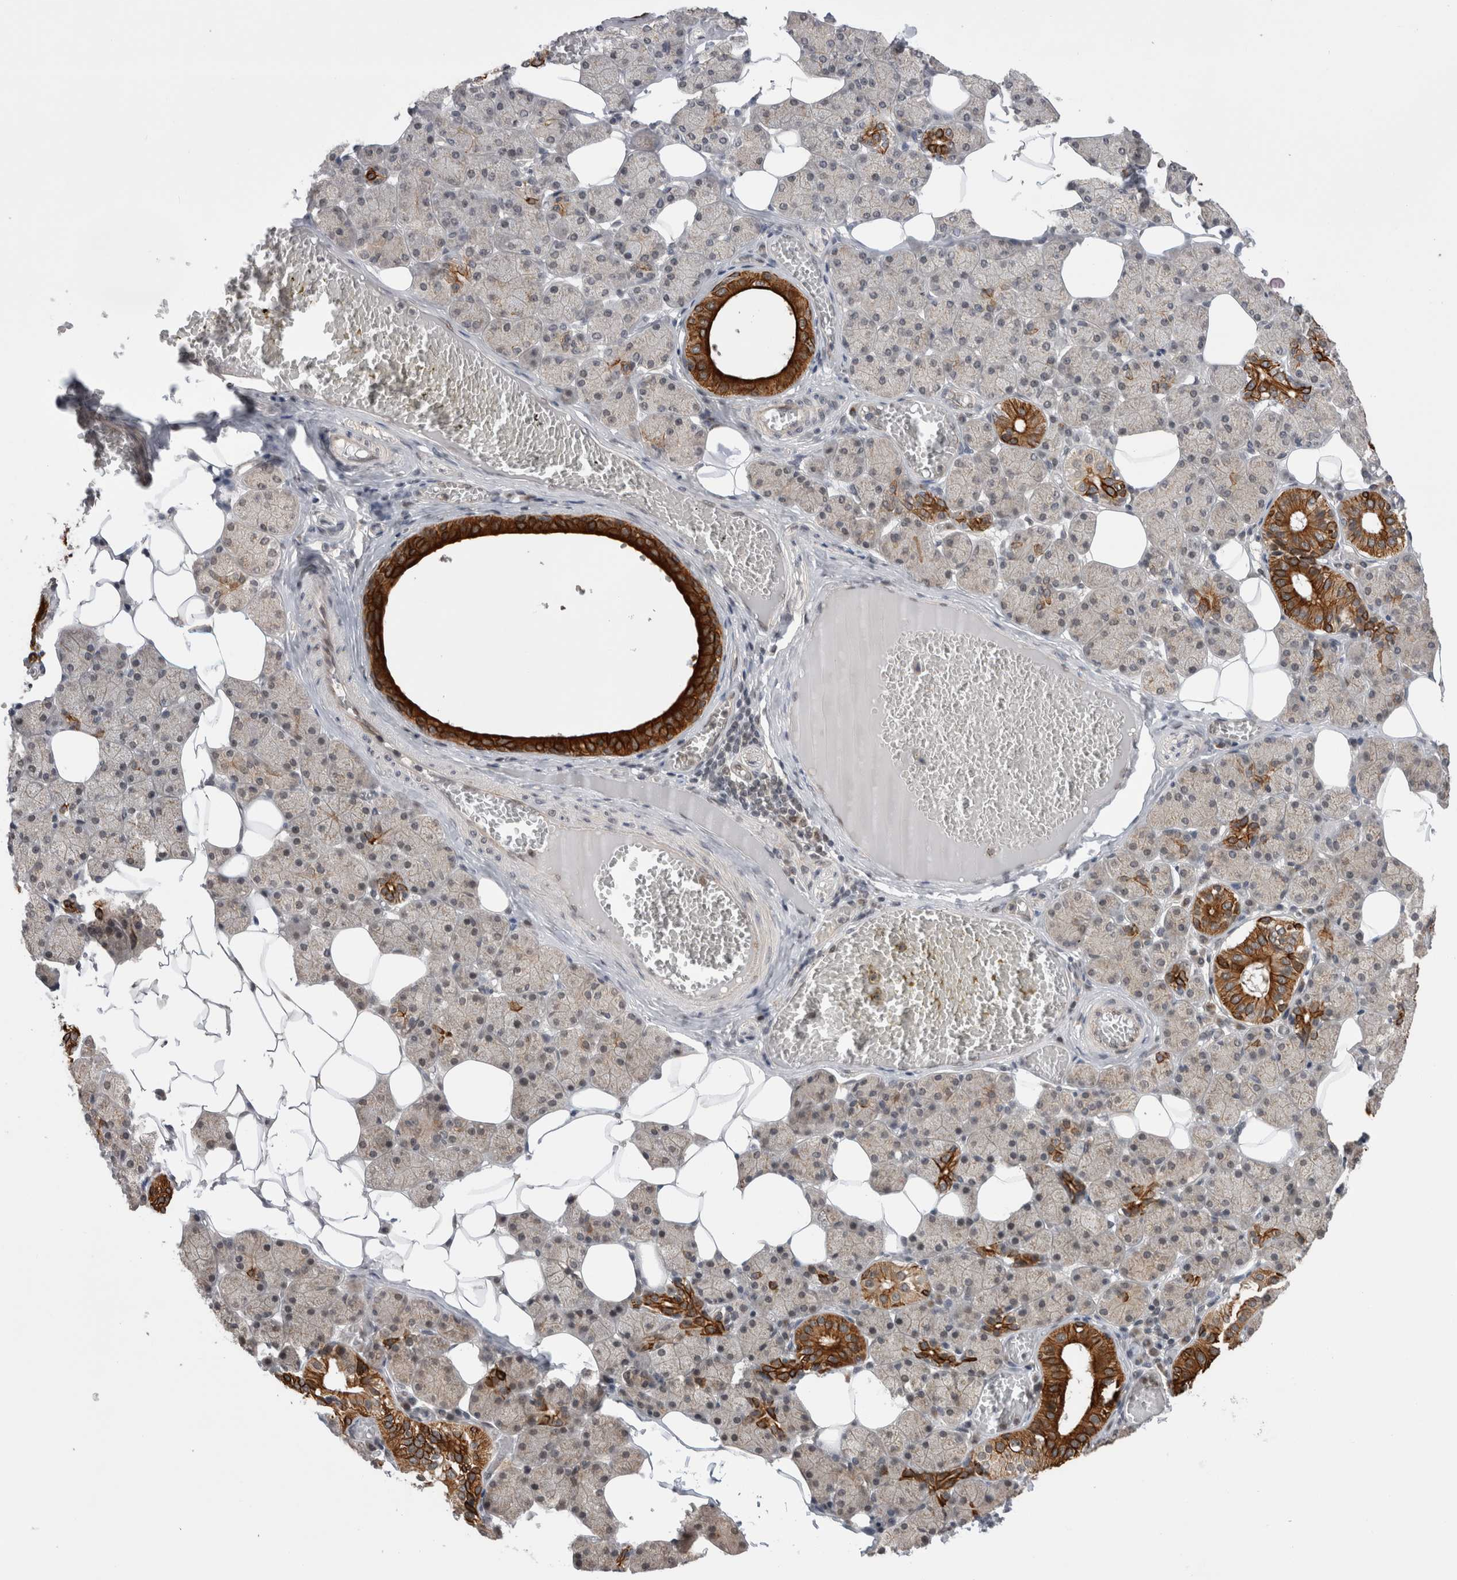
{"staining": {"intensity": "strong", "quantity": "<25%", "location": "cytoplasmic/membranous"}, "tissue": "salivary gland", "cell_type": "Glandular cells", "image_type": "normal", "snomed": [{"axis": "morphology", "description": "Normal tissue, NOS"}, {"axis": "topography", "description": "Salivary gland"}], "caption": "A brown stain labels strong cytoplasmic/membranous staining of a protein in glandular cells of normal human salivary gland. (DAB (3,3'-diaminobenzidine) IHC, brown staining for protein, blue staining for nuclei).", "gene": "ZNF341", "patient": {"sex": "female", "age": 33}}